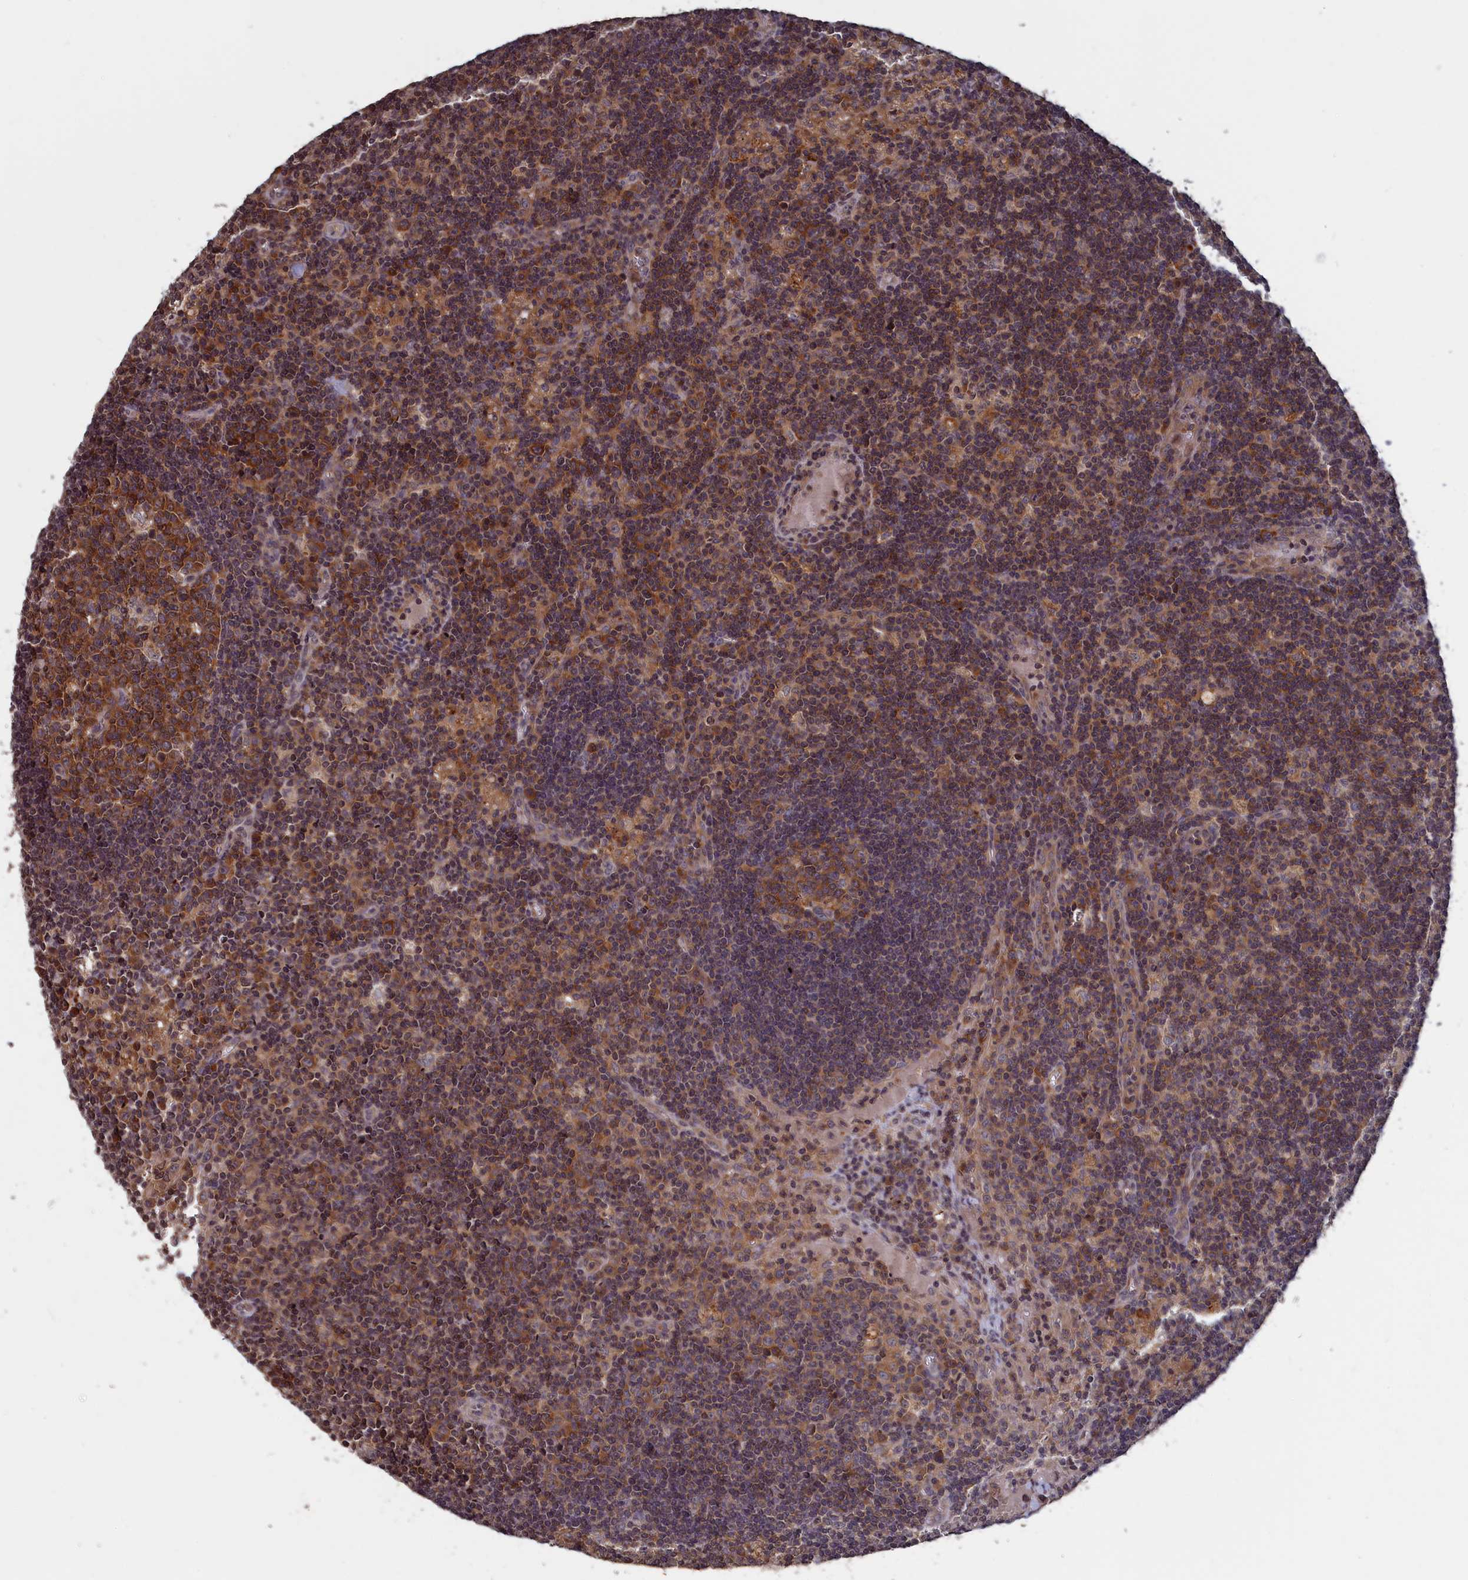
{"staining": {"intensity": "moderate", "quantity": ">75%", "location": "cytoplasmic/membranous"}, "tissue": "lymph node", "cell_type": "Germinal center cells", "image_type": "normal", "snomed": [{"axis": "morphology", "description": "Normal tissue, NOS"}, {"axis": "topography", "description": "Lymph node"}], "caption": "Moderate cytoplasmic/membranous protein positivity is identified in approximately >75% of germinal center cells in lymph node.", "gene": "CACTIN", "patient": {"sex": "male", "age": 58}}